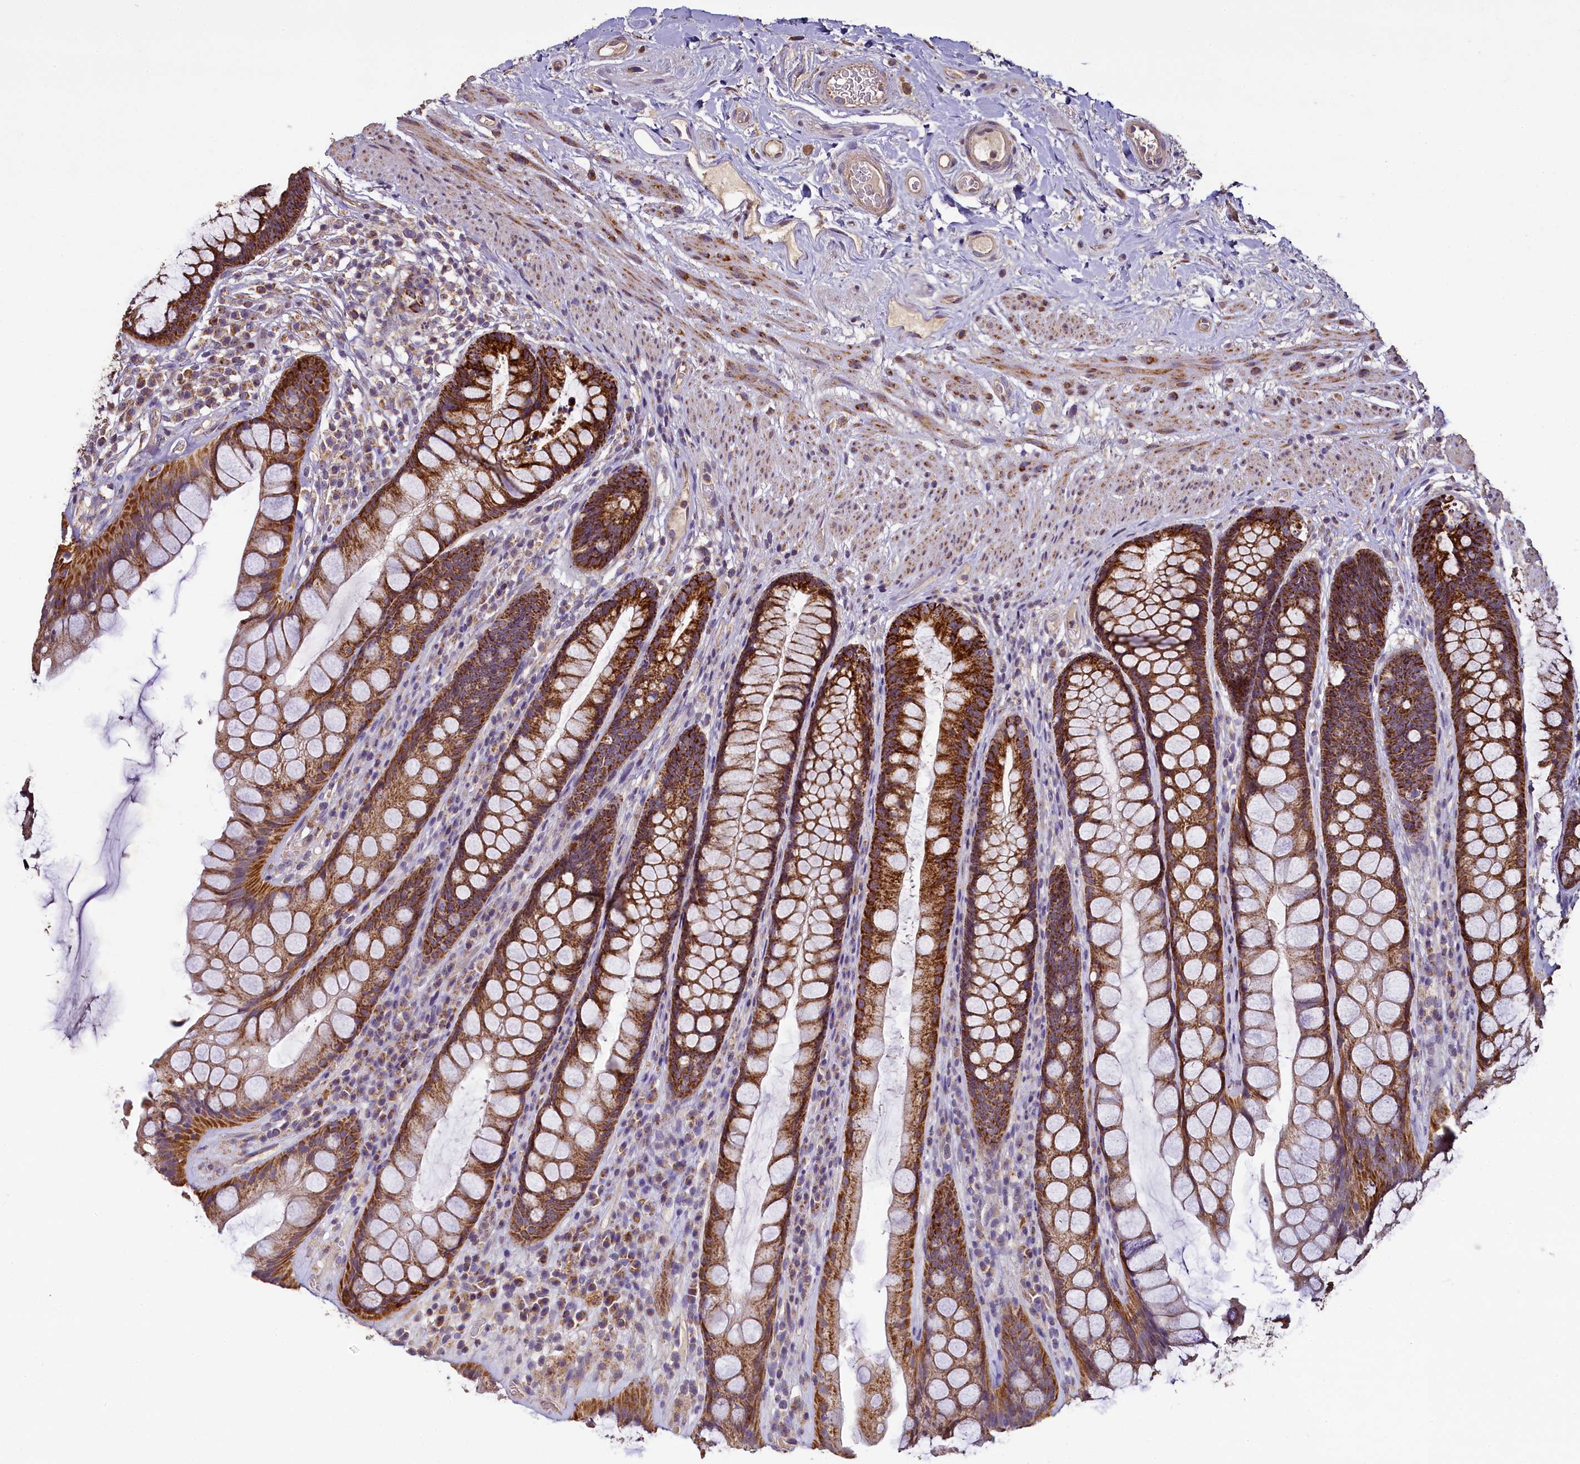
{"staining": {"intensity": "strong", "quantity": ">75%", "location": "cytoplasmic/membranous"}, "tissue": "rectum", "cell_type": "Glandular cells", "image_type": "normal", "snomed": [{"axis": "morphology", "description": "Normal tissue, NOS"}, {"axis": "topography", "description": "Rectum"}], "caption": "About >75% of glandular cells in unremarkable human rectum show strong cytoplasmic/membranous protein expression as visualized by brown immunohistochemical staining.", "gene": "COQ9", "patient": {"sex": "male", "age": 74}}